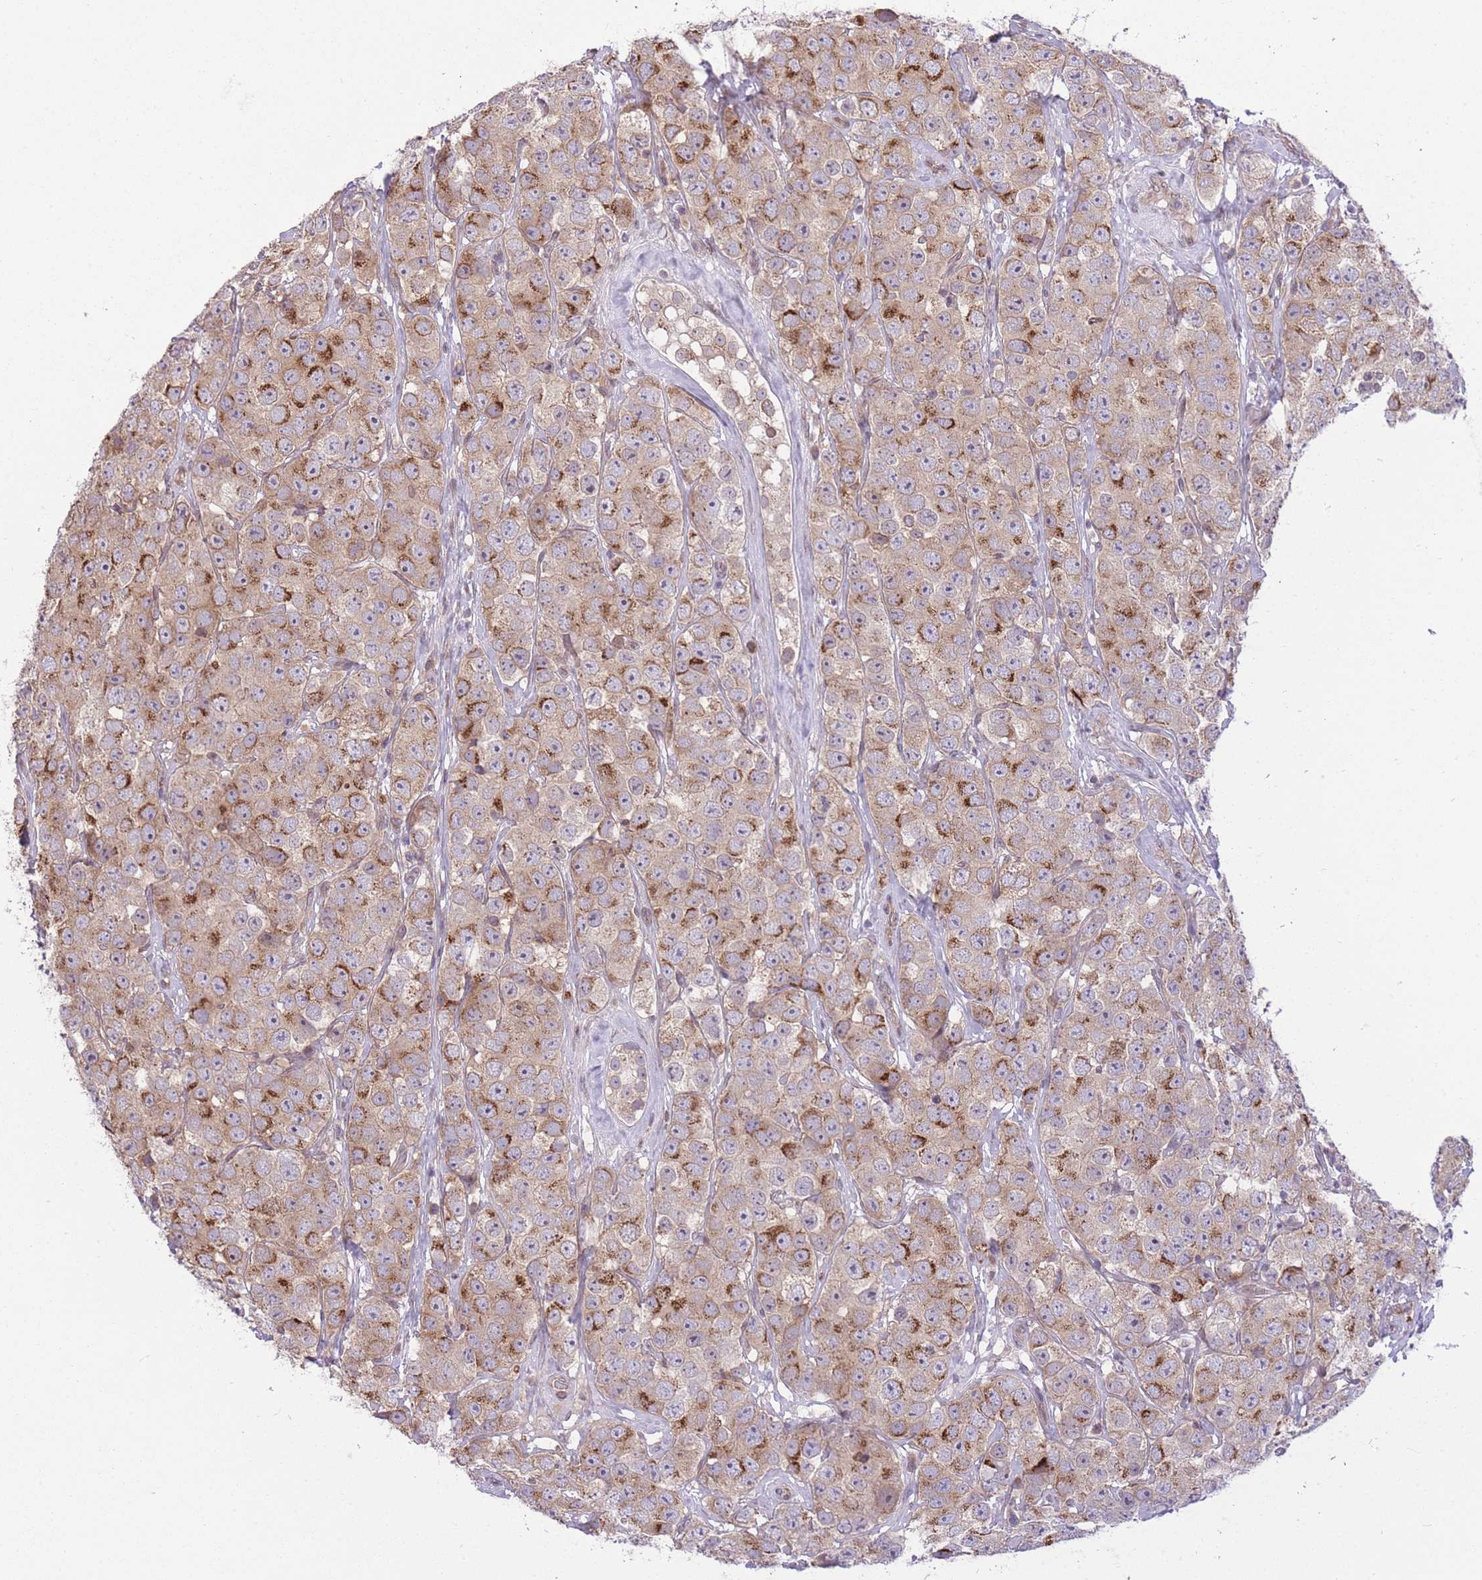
{"staining": {"intensity": "strong", "quantity": "25%-75%", "location": "cytoplasmic/membranous"}, "tissue": "testis cancer", "cell_type": "Tumor cells", "image_type": "cancer", "snomed": [{"axis": "morphology", "description": "Seminoma, NOS"}, {"axis": "topography", "description": "Testis"}], "caption": "Immunohistochemical staining of testis seminoma demonstrates high levels of strong cytoplasmic/membranous protein expression in about 25%-75% of tumor cells. (Stains: DAB in brown, nuclei in blue, Microscopy: brightfield microscopy at high magnification).", "gene": "ZBED5", "patient": {"sex": "male", "age": 28}}